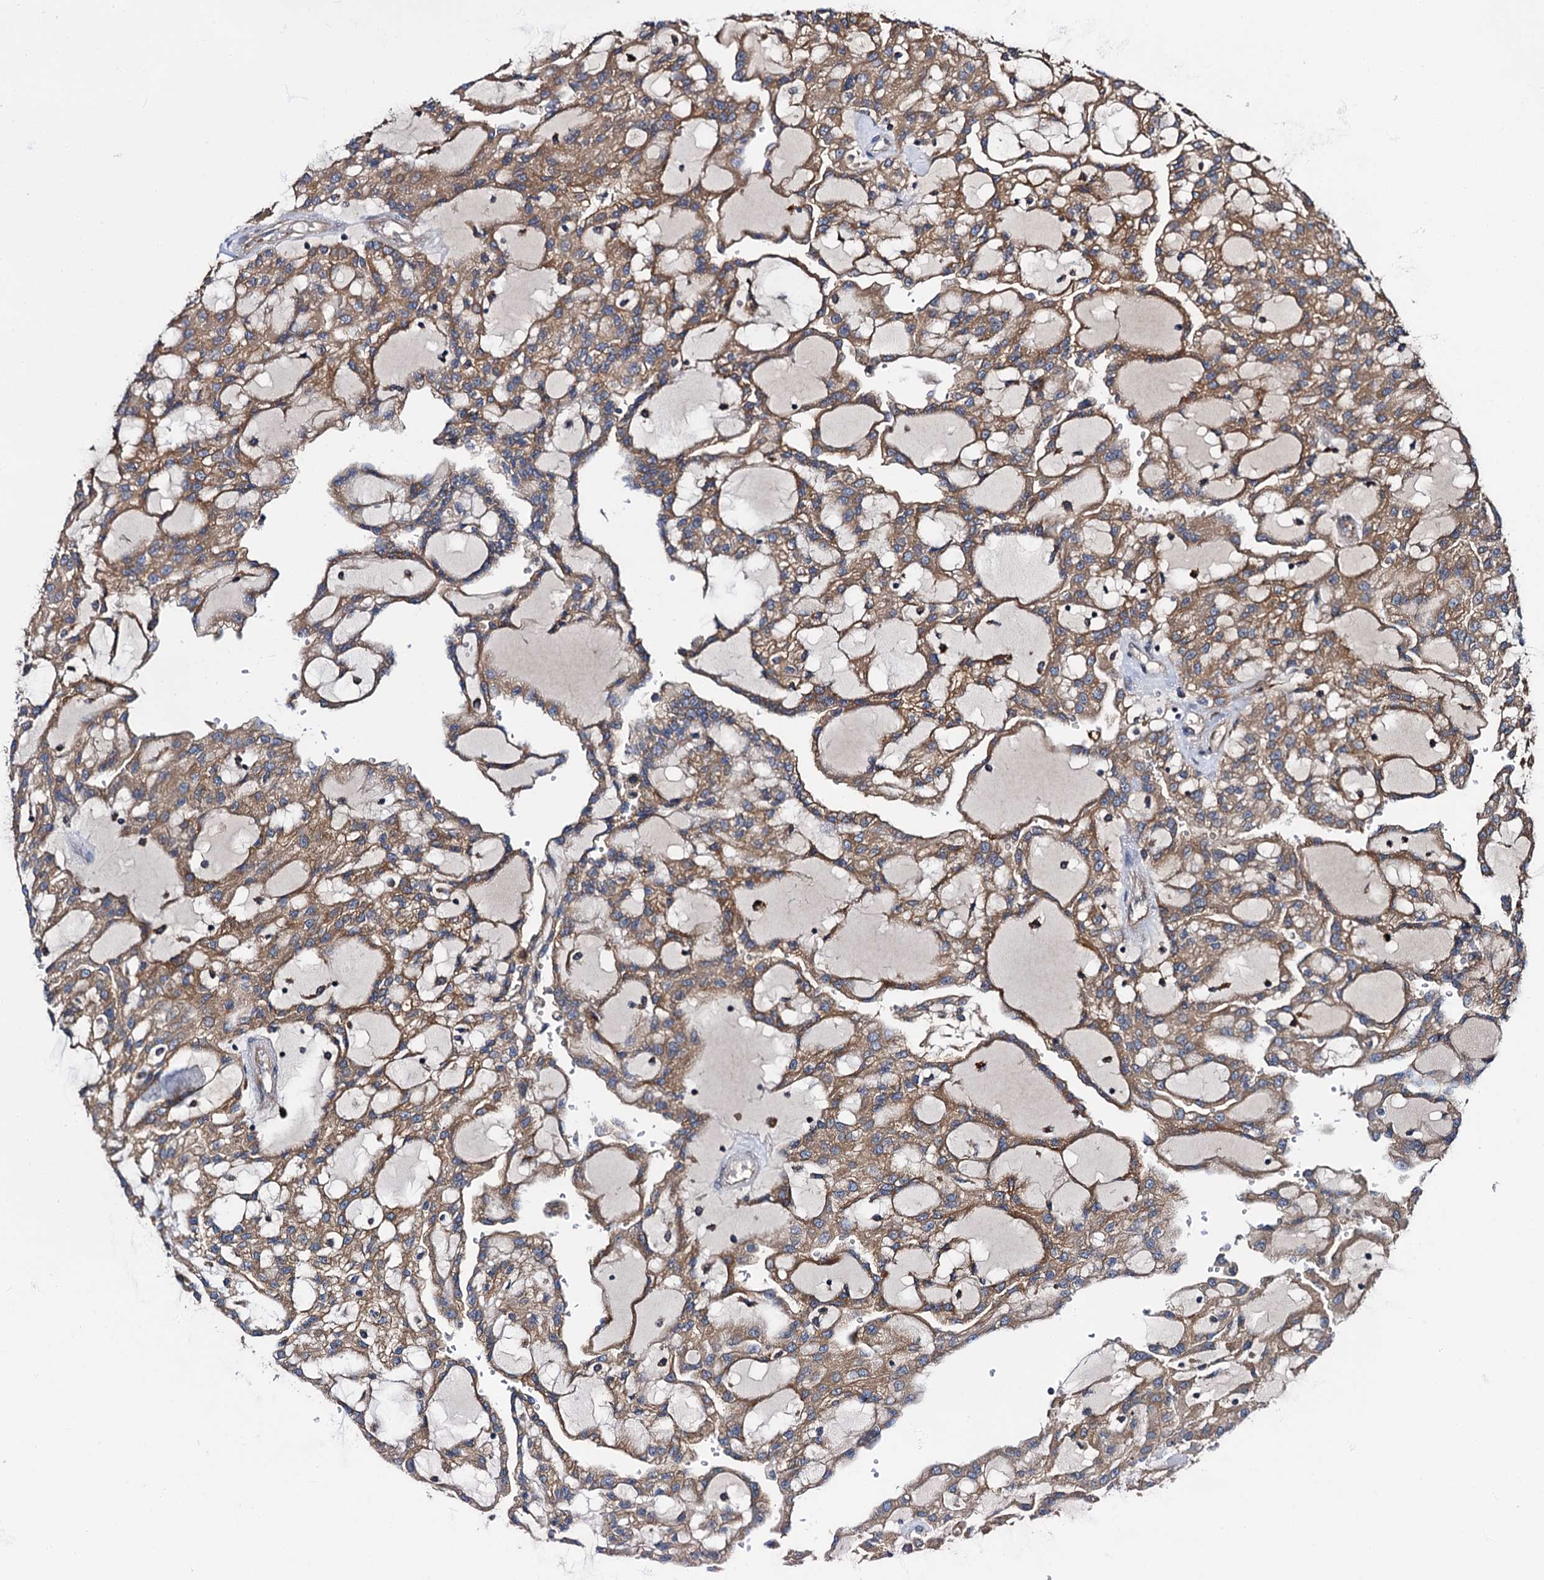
{"staining": {"intensity": "moderate", "quantity": ">75%", "location": "cytoplasmic/membranous"}, "tissue": "renal cancer", "cell_type": "Tumor cells", "image_type": "cancer", "snomed": [{"axis": "morphology", "description": "Adenocarcinoma, NOS"}, {"axis": "topography", "description": "Kidney"}], "caption": "IHC of human adenocarcinoma (renal) shows medium levels of moderate cytoplasmic/membranous staining in approximately >75% of tumor cells.", "gene": "PEX5", "patient": {"sex": "male", "age": 63}}